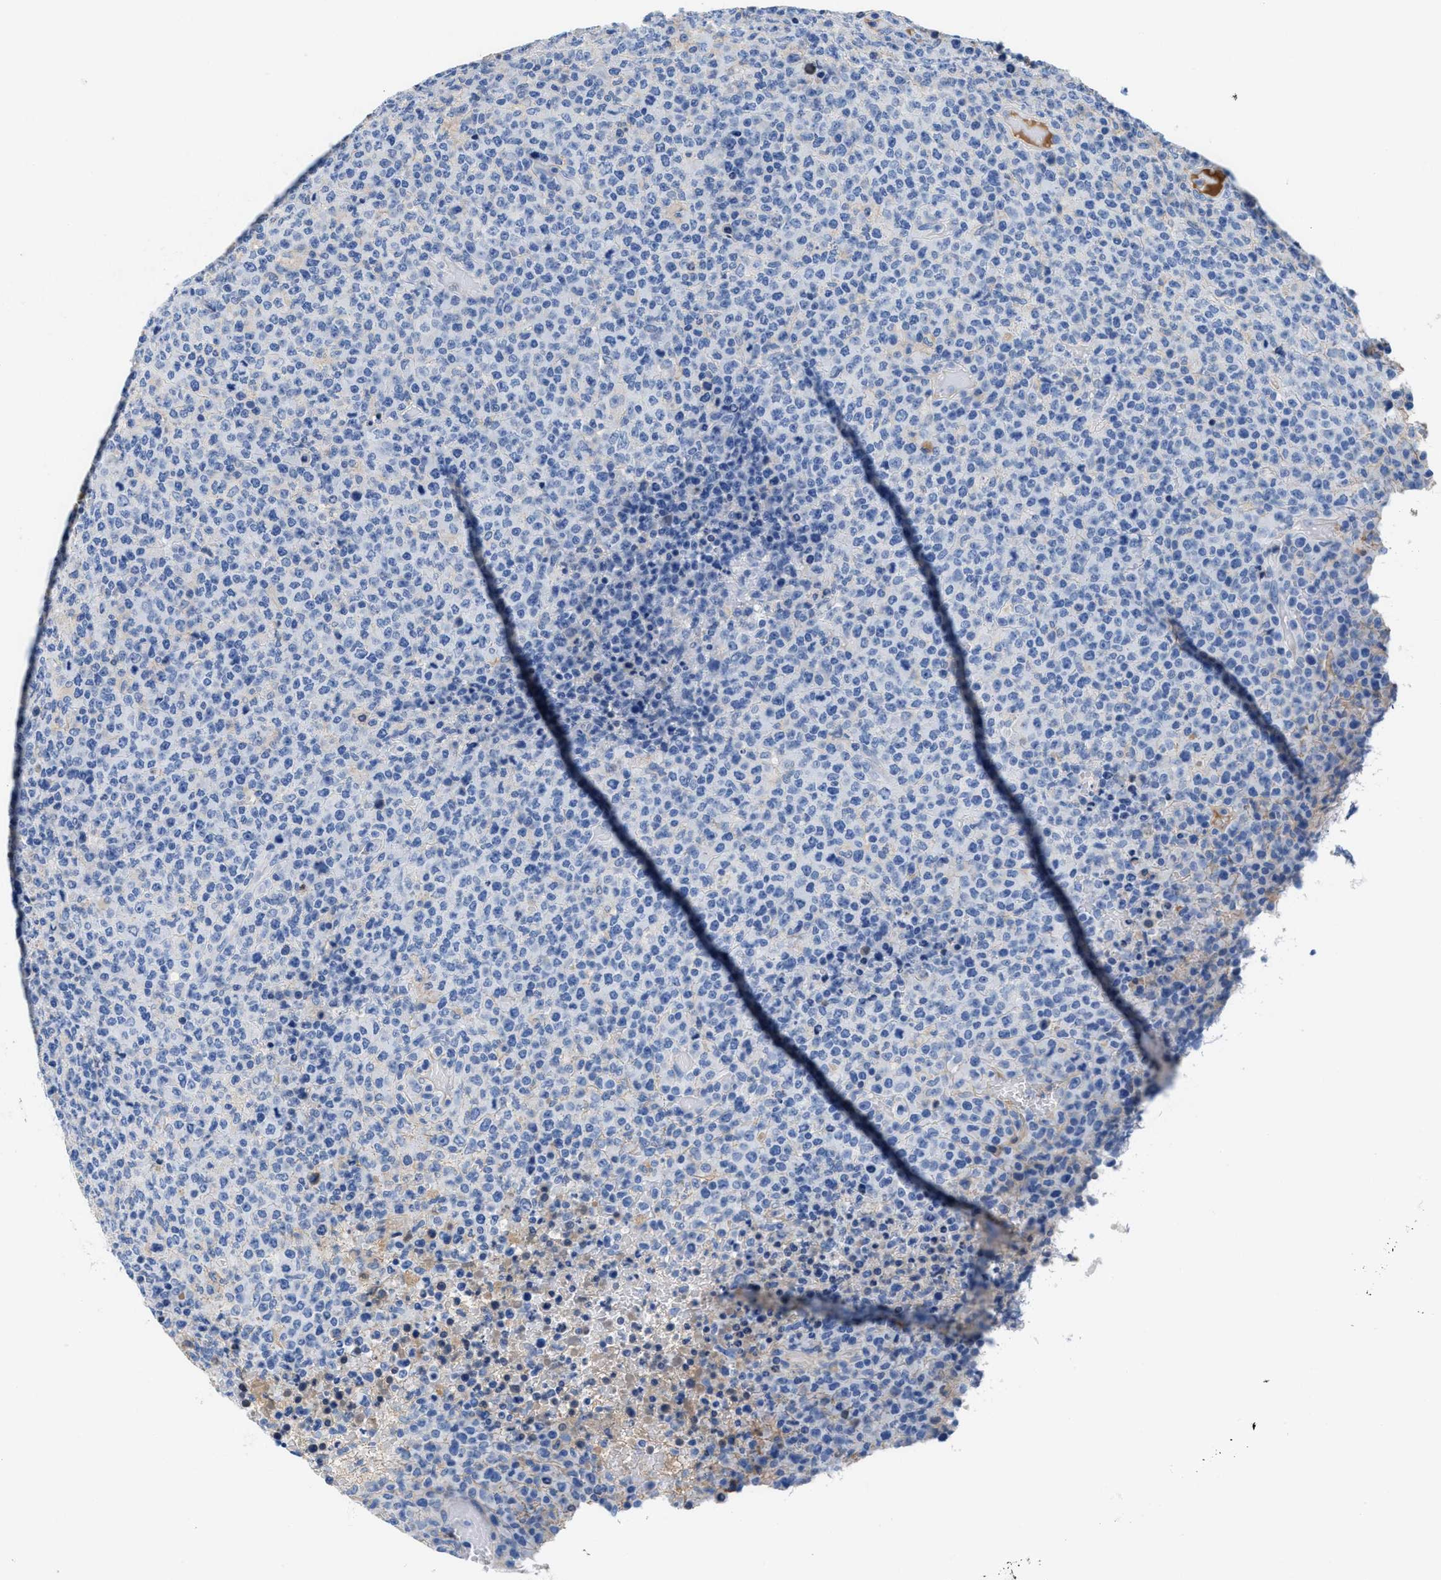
{"staining": {"intensity": "negative", "quantity": "none", "location": "none"}, "tissue": "lymphoma", "cell_type": "Tumor cells", "image_type": "cancer", "snomed": [{"axis": "morphology", "description": "Malignant lymphoma, non-Hodgkin's type, High grade"}, {"axis": "topography", "description": "Lymph node"}], "caption": "DAB immunohistochemical staining of malignant lymphoma, non-Hodgkin's type (high-grade) exhibits no significant positivity in tumor cells. (DAB (3,3'-diaminobenzidine) immunohistochemistry (IHC) visualized using brightfield microscopy, high magnification).", "gene": "SLFN13", "patient": {"sex": "male", "age": 13}}